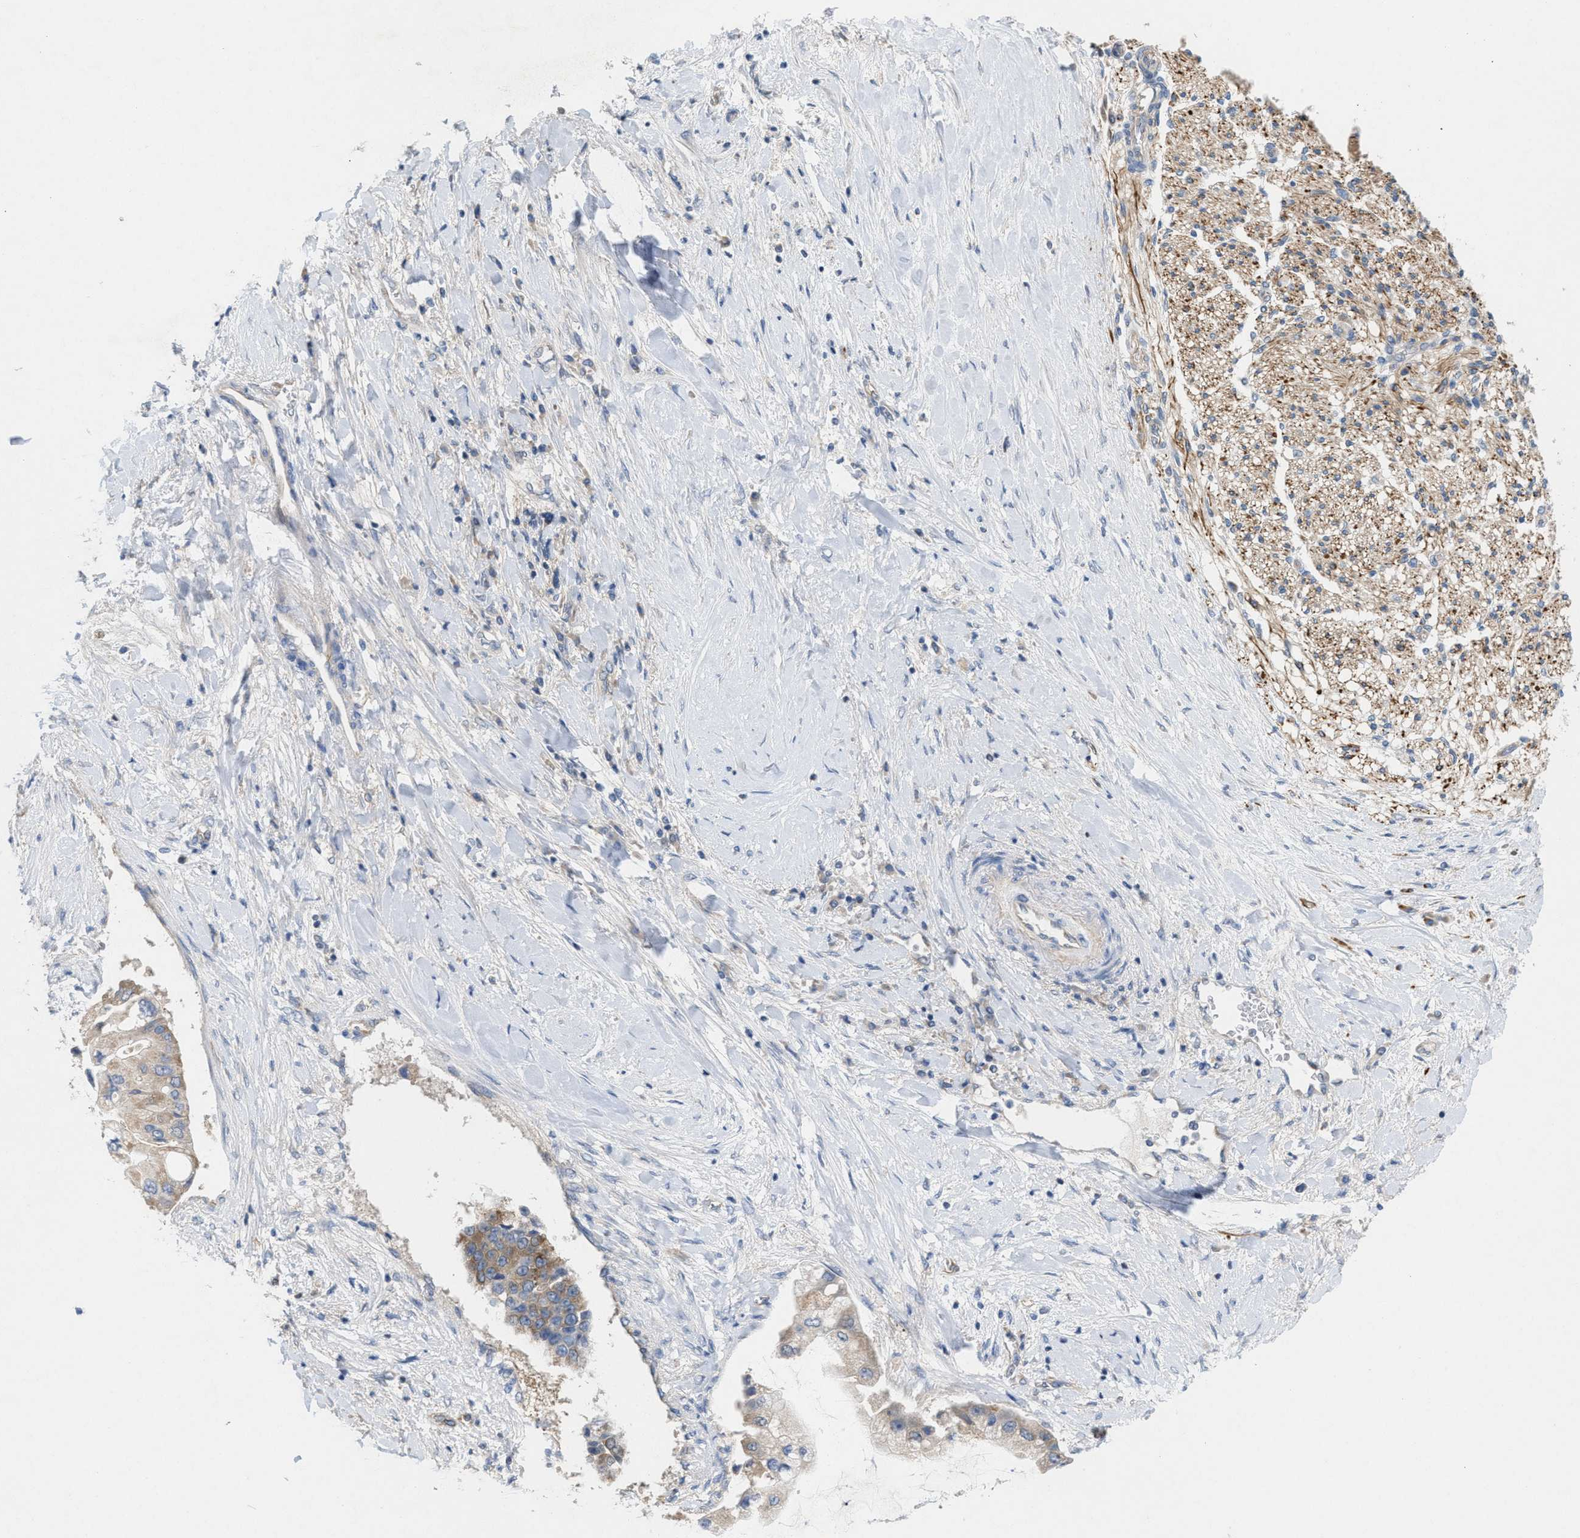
{"staining": {"intensity": "weak", "quantity": ">75%", "location": "cytoplasmic/membranous"}, "tissue": "liver cancer", "cell_type": "Tumor cells", "image_type": "cancer", "snomed": [{"axis": "morphology", "description": "Cholangiocarcinoma"}, {"axis": "topography", "description": "Liver"}], "caption": "Brown immunohistochemical staining in liver cancer reveals weak cytoplasmic/membranous positivity in about >75% of tumor cells.", "gene": "UBAP2", "patient": {"sex": "male", "age": 50}}